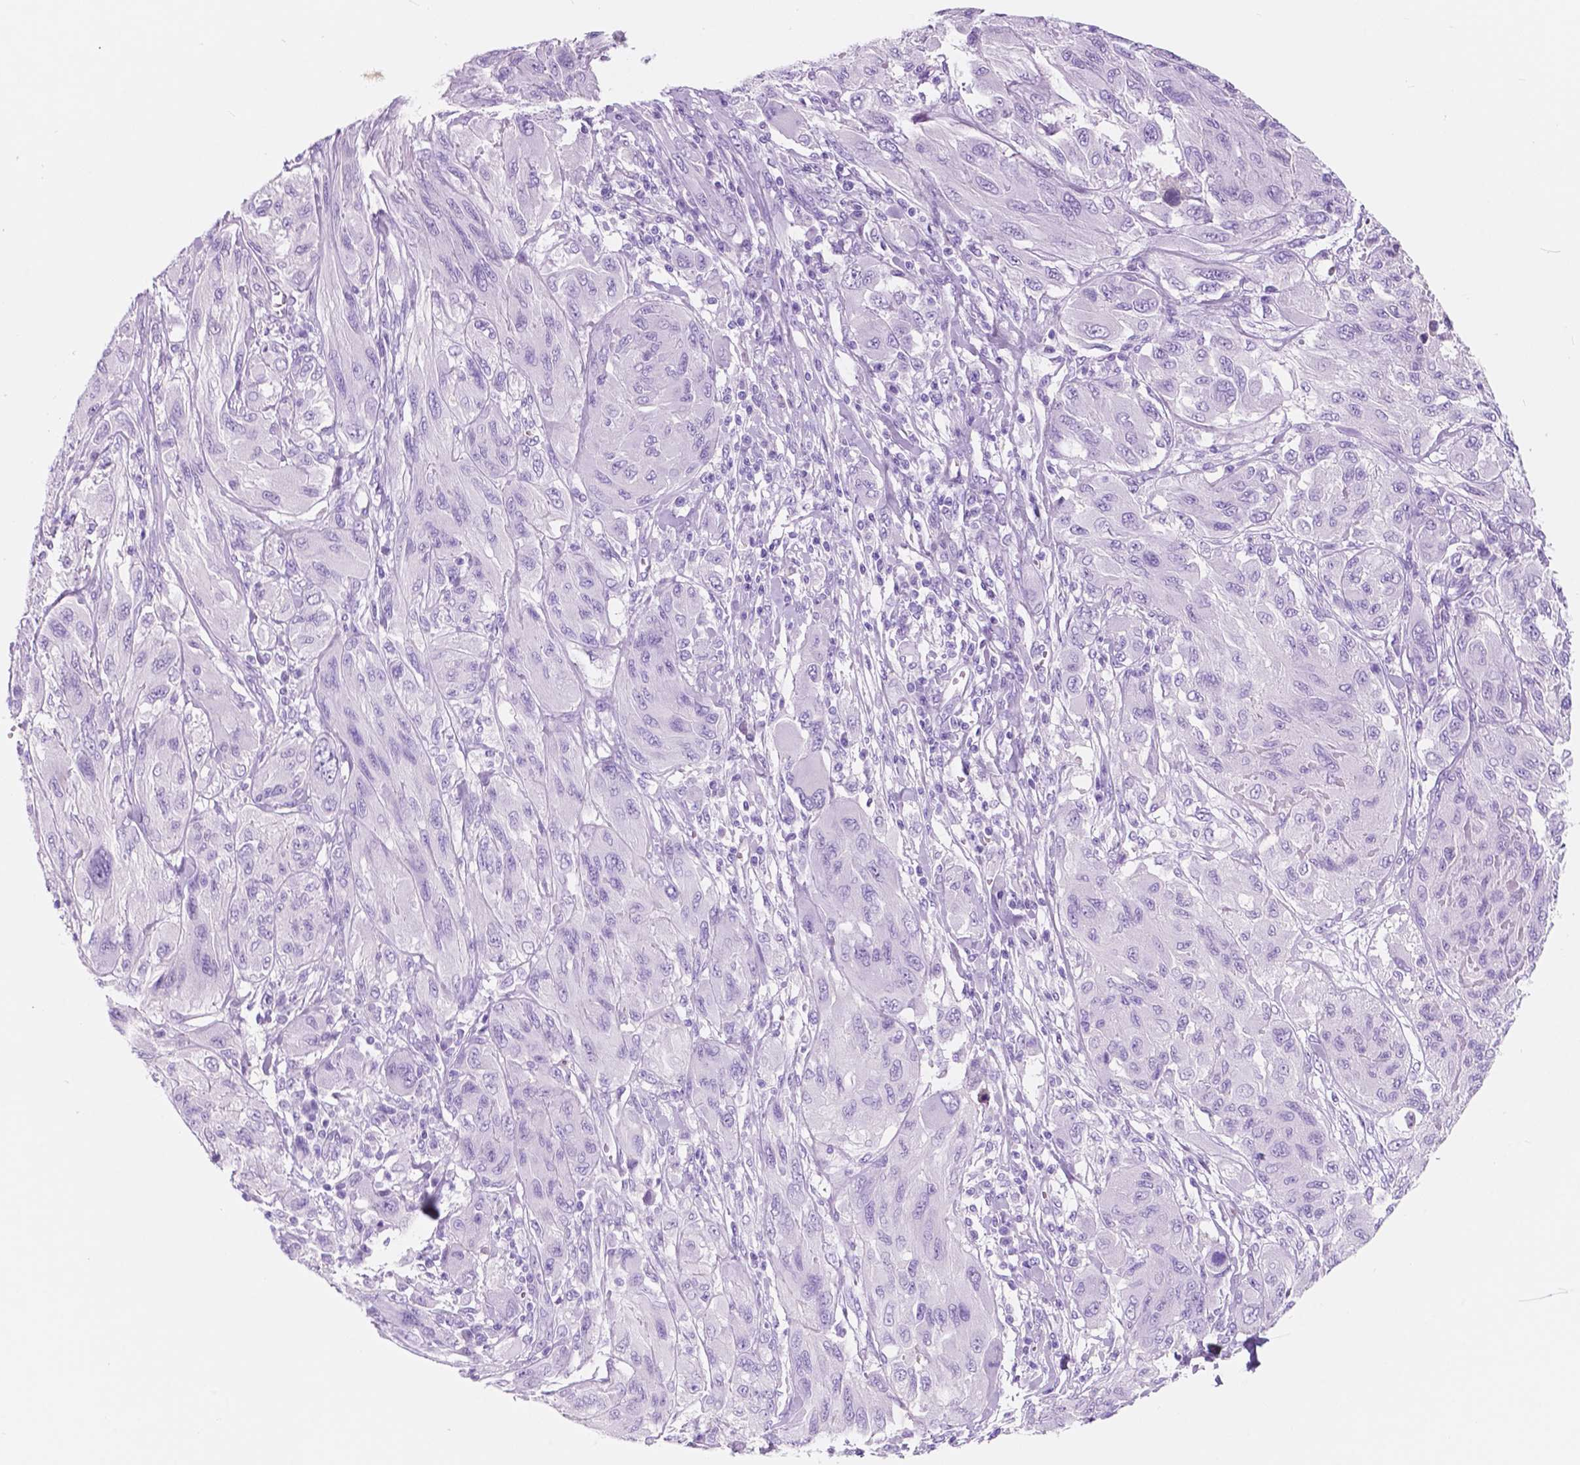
{"staining": {"intensity": "negative", "quantity": "none", "location": "none"}, "tissue": "melanoma", "cell_type": "Tumor cells", "image_type": "cancer", "snomed": [{"axis": "morphology", "description": "Malignant melanoma, NOS"}, {"axis": "topography", "description": "Skin"}], "caption": "A photomicrograph of malignant melanoma stained for a protein displays no brown staining in tumor cells.", "gene": "CUZD1", "patient": {"sex": "female", "age": 91}}